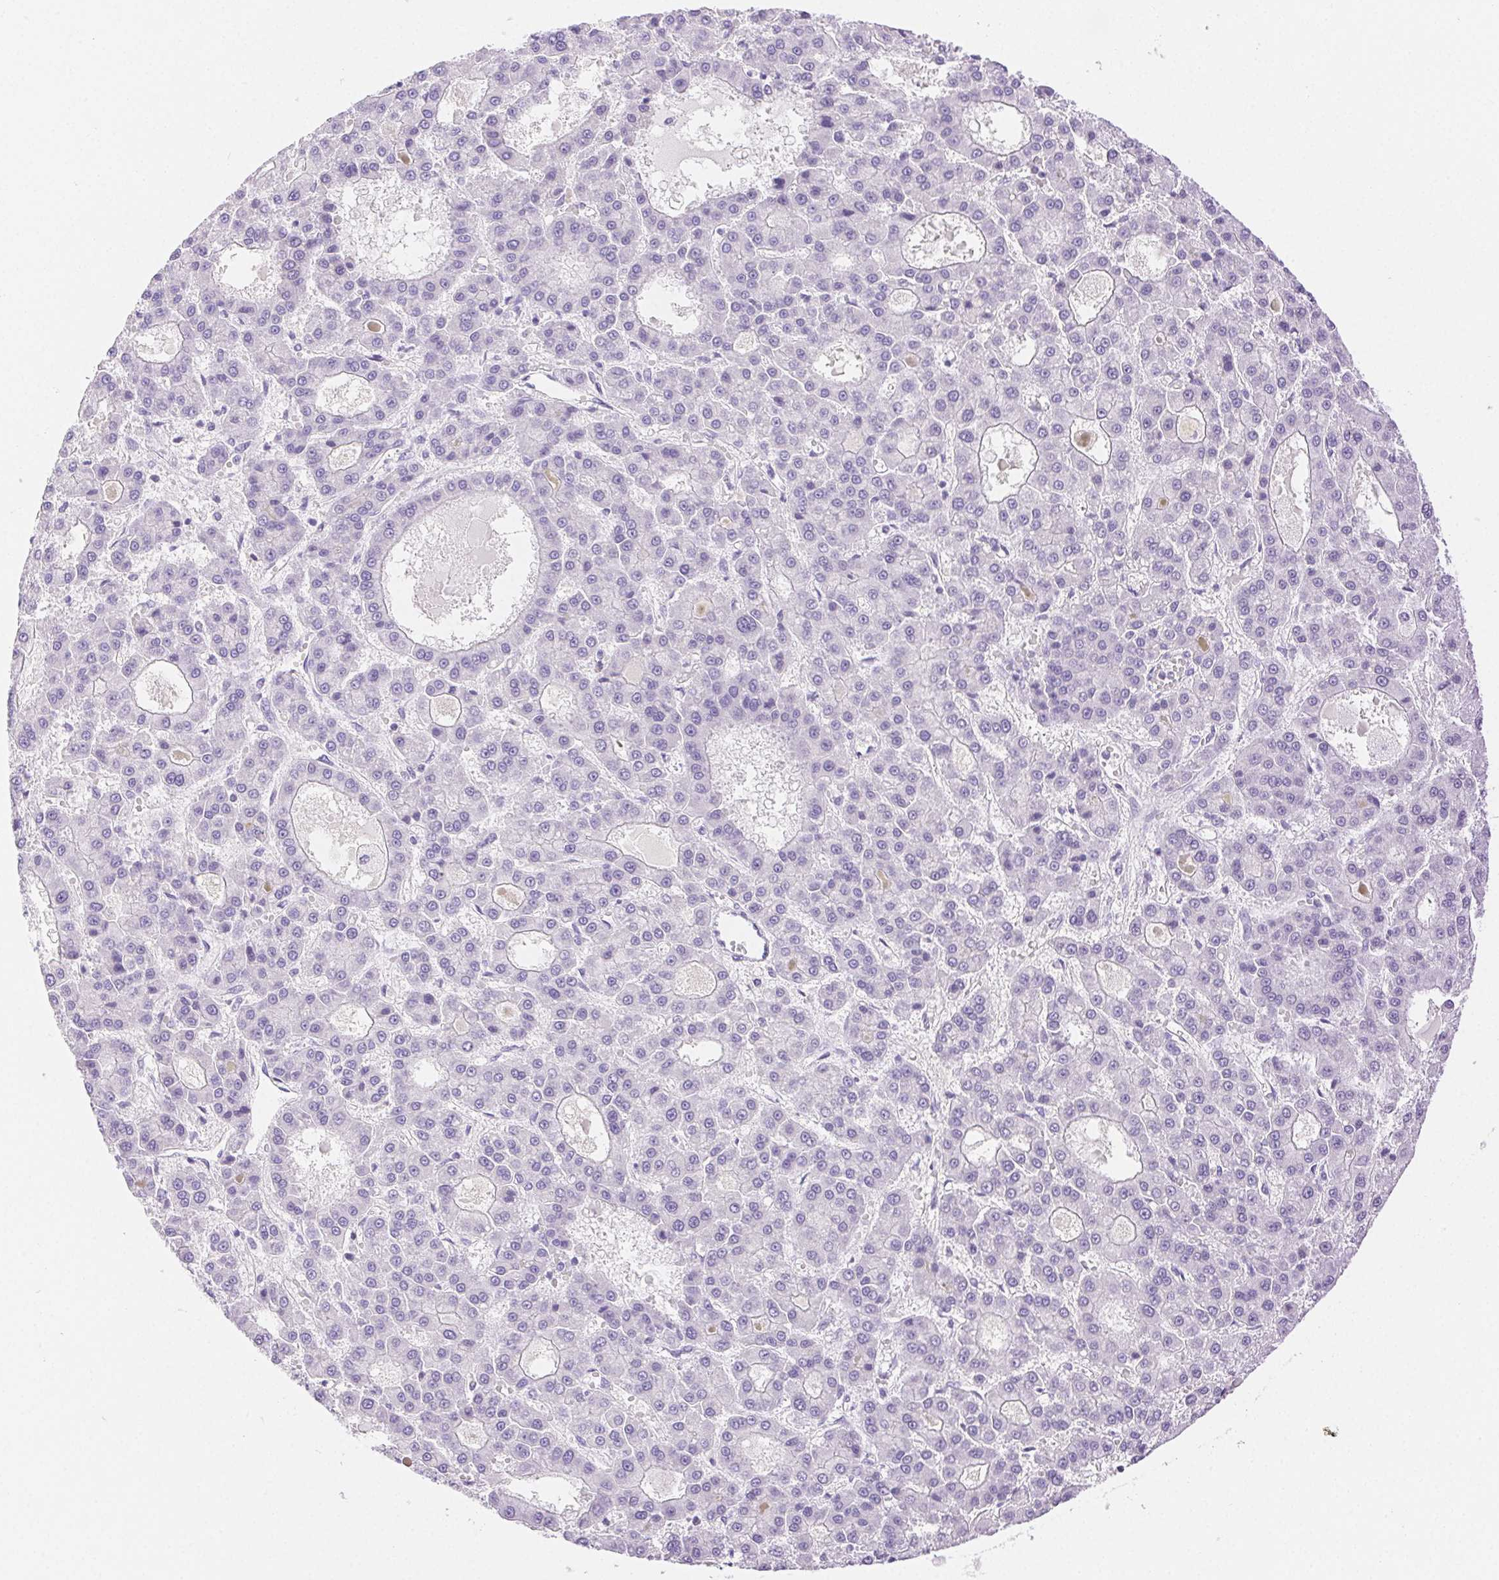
{"staining": {"intensity": "negative", "quantity": "none", "location": "none"}, "tissue": "liver cancer", "cell_type": "Tumor cells", "image_type": "cancer", "snomed": [{"axis": "morphology", "description": "Carcinoma, Hepatocellular, NOS"}, {"axis": "topography", "description": "Liver"}], "caption": "Immunohistochemistry micrograph of neoplastic tissue: hepatocellular carcinoma (liver) stained with DAB shows no significant protein expression in tumor cells. (Stains: DAB (3,3'-diaminobenzidine) immunohistochemistry with hematoxylin counter stain, Microscopy: brightfield microscopy at high magnification).", "gene": "SPACA4", "patient": {"sex": "male", "age": 70}}